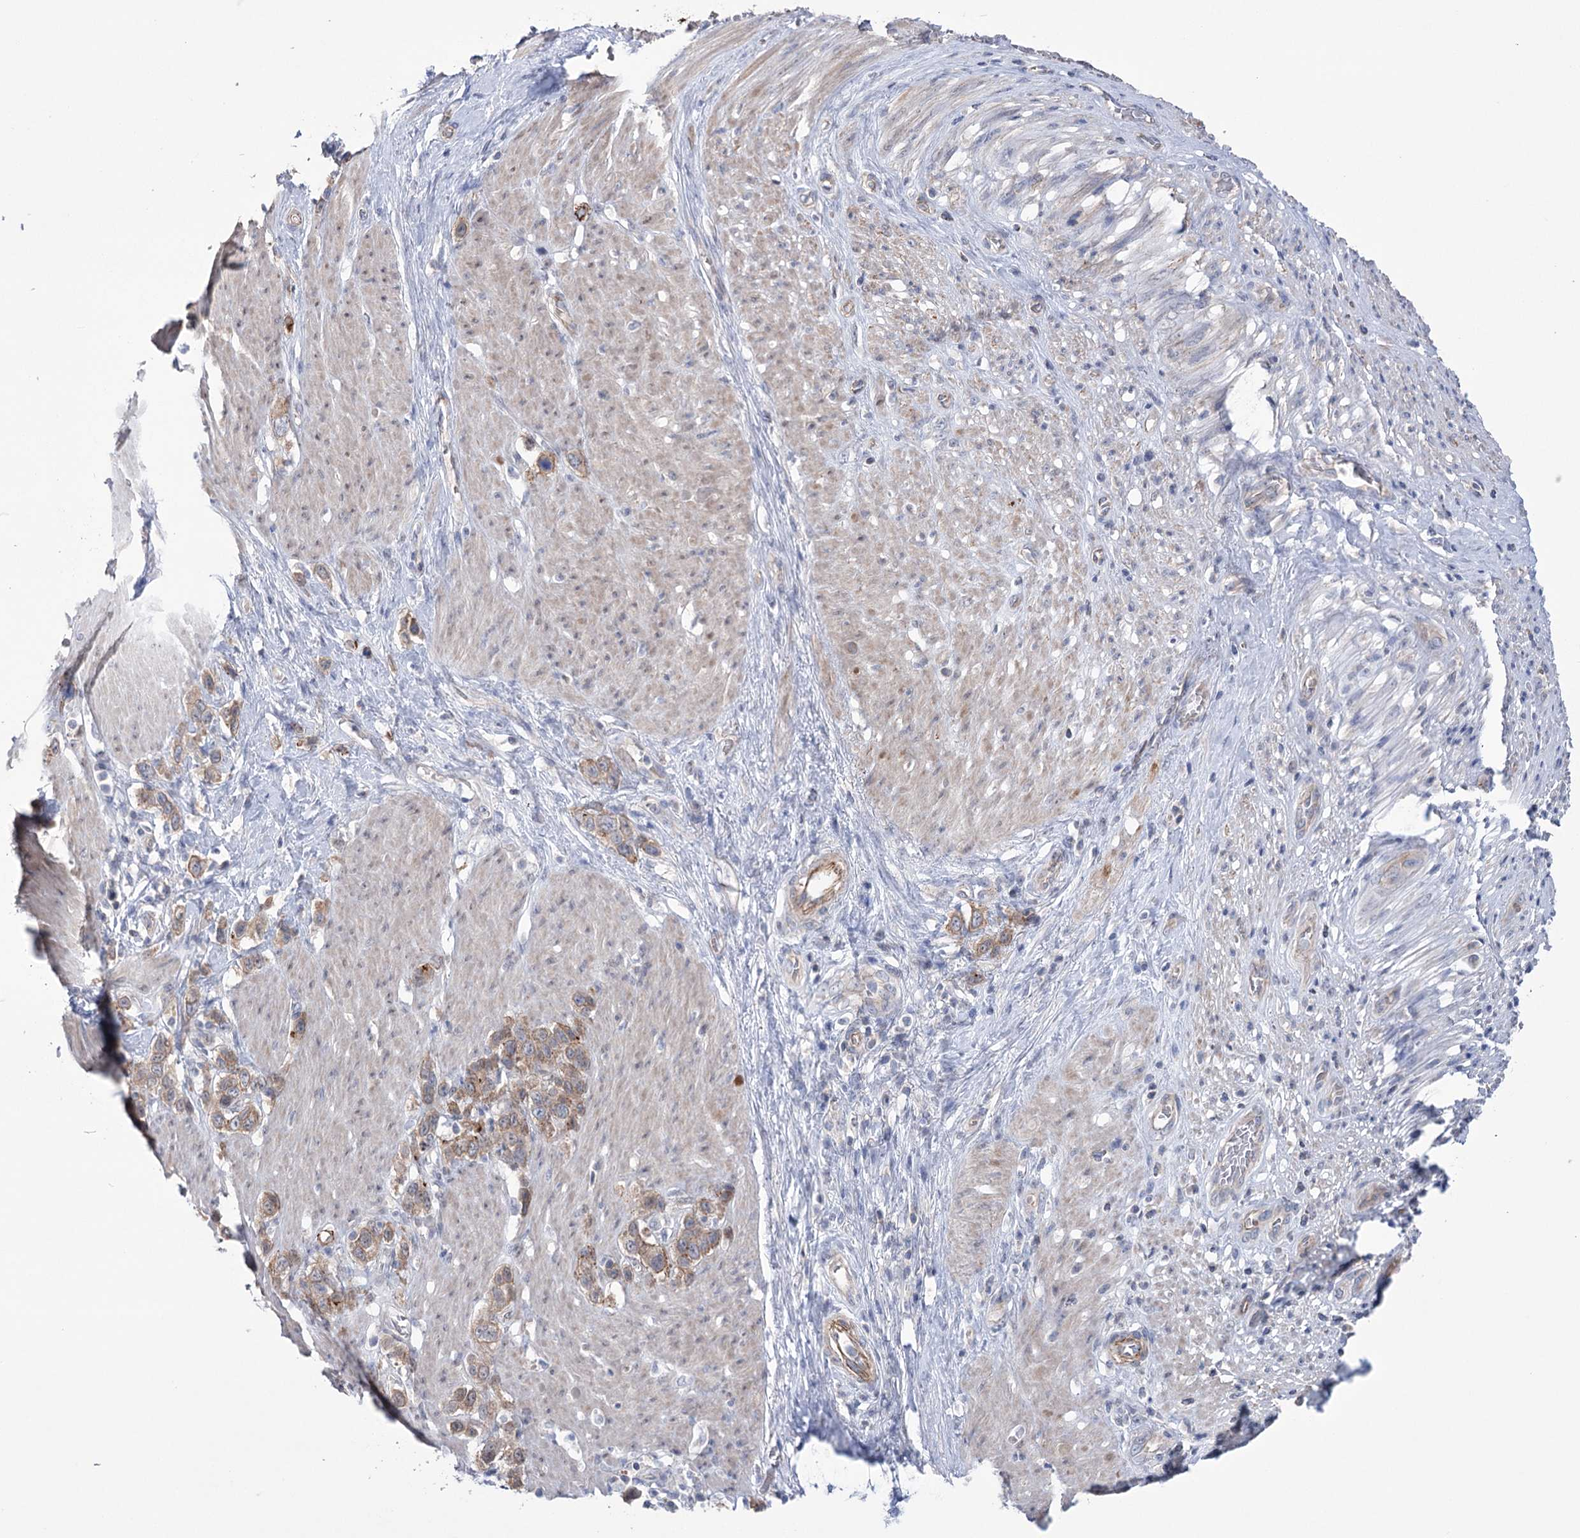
{"staining": {"intensity": "weak", "quantity": ">75%", "location": "cytoplasmic/membranous"}, "tissue": "stomach cancer", "cell_type": "Tumor cells", "image_type": "cancer", "snomed": [{"axis": "morphology", "description": "Adenocarcinoma, NOS"}, {"axis": "morphology", "description": "Adenocarcinoma, High grade"}, {"axis": "topography", "description": "Stomach, upper"}, {"axis": "topography", "description": "Stomach, lower"}], "caption": "Protein staining of stomach cancer tissue reveals weak cytoplasmic/membranous staining in about >75% of tumor cells.", "gene": "TRIM71", "patient": {"sex": "female", "age": 65}}